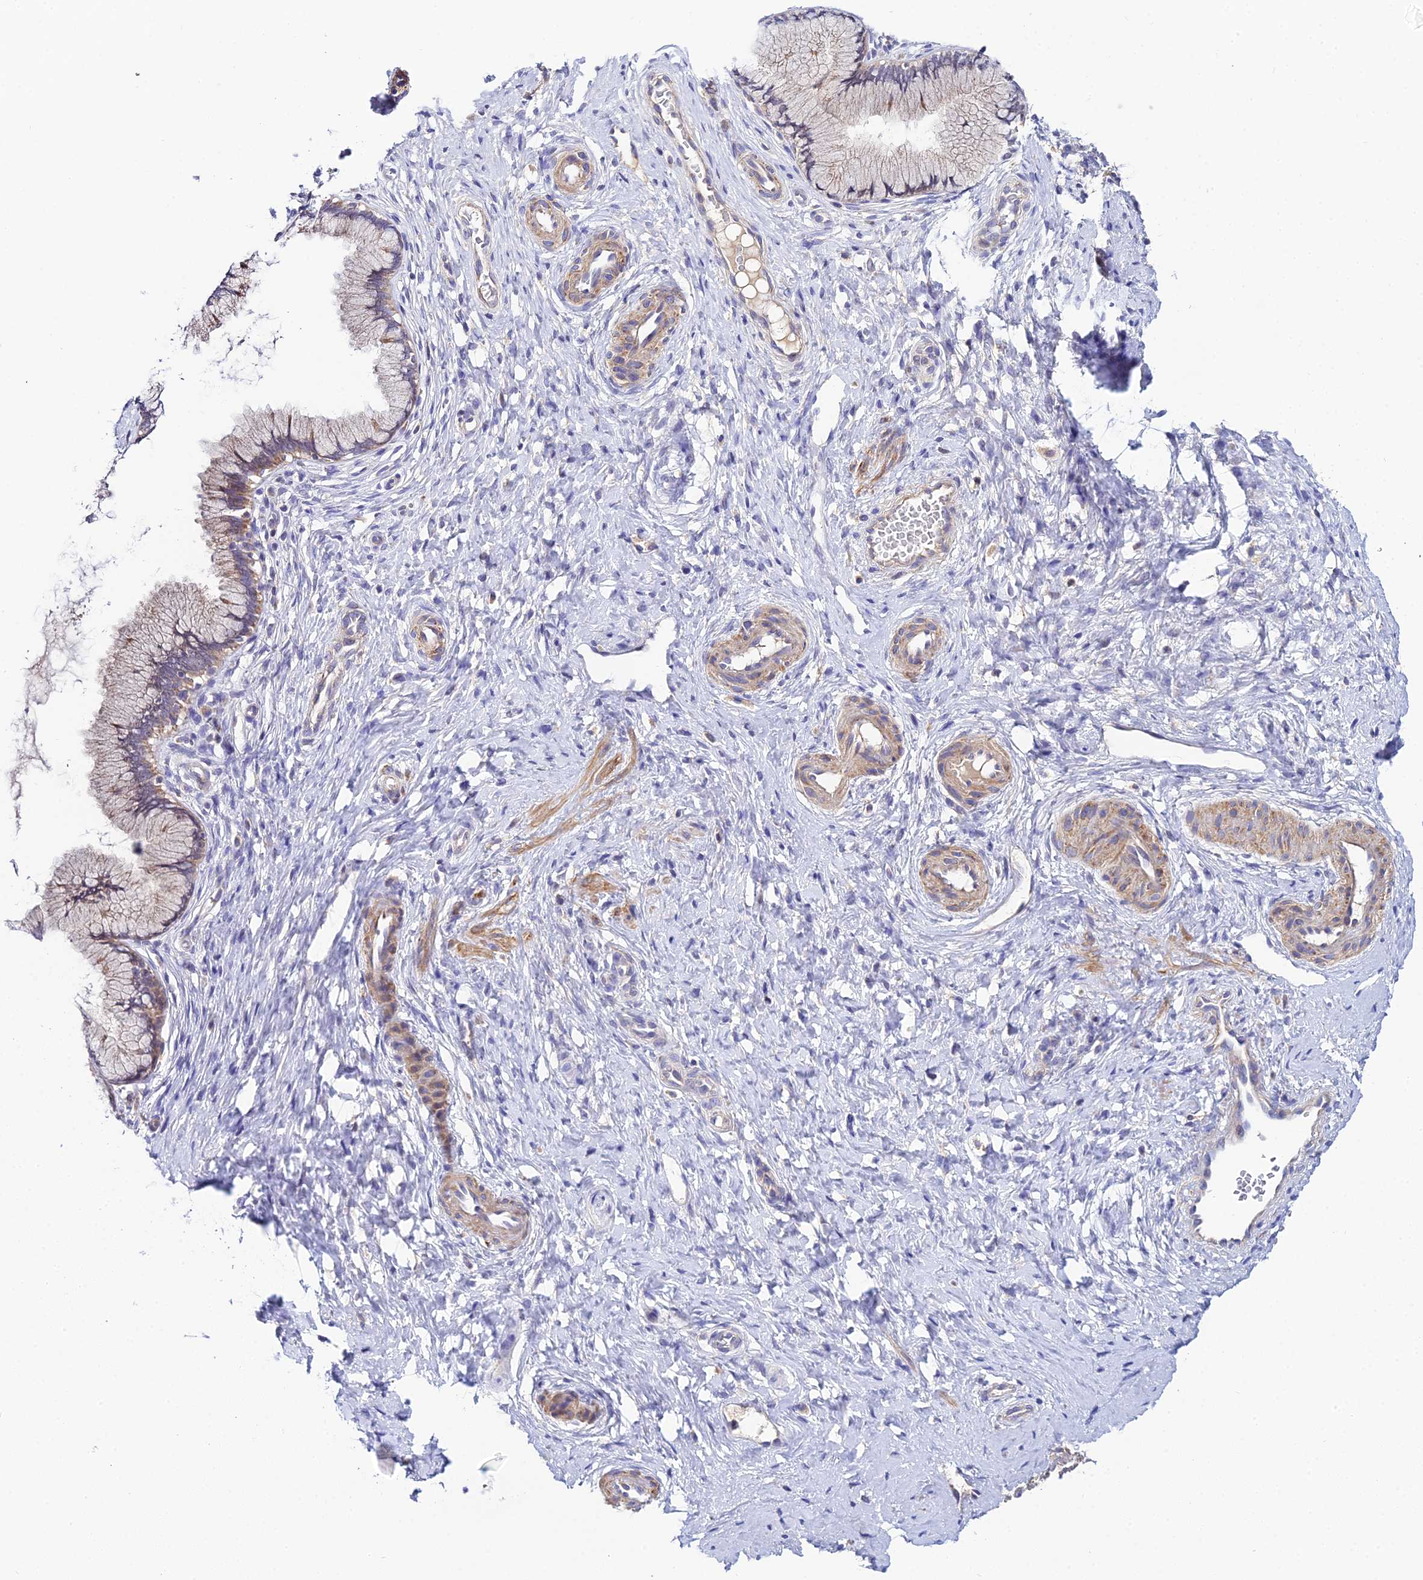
{"staining": {"intensity": "weak", "quantity": ">75%", "location": "cytoplasmic/membranous"}, "tissue": "cervix", "cell_type": "Glandular cells", "image_type": "normal", "snomed": [{"axis": "morphology", "description": "Normal tissue, NOS"}, {"axis": "topography", "description": "Cervix"}], "caption": "IHC of benign cervix shows low levels of weak cytoplasmic/membranous staining in approximately >75% of glandular cells.", "gene": "ACOT1", "patient": {"sex": "female", "age": 36}}